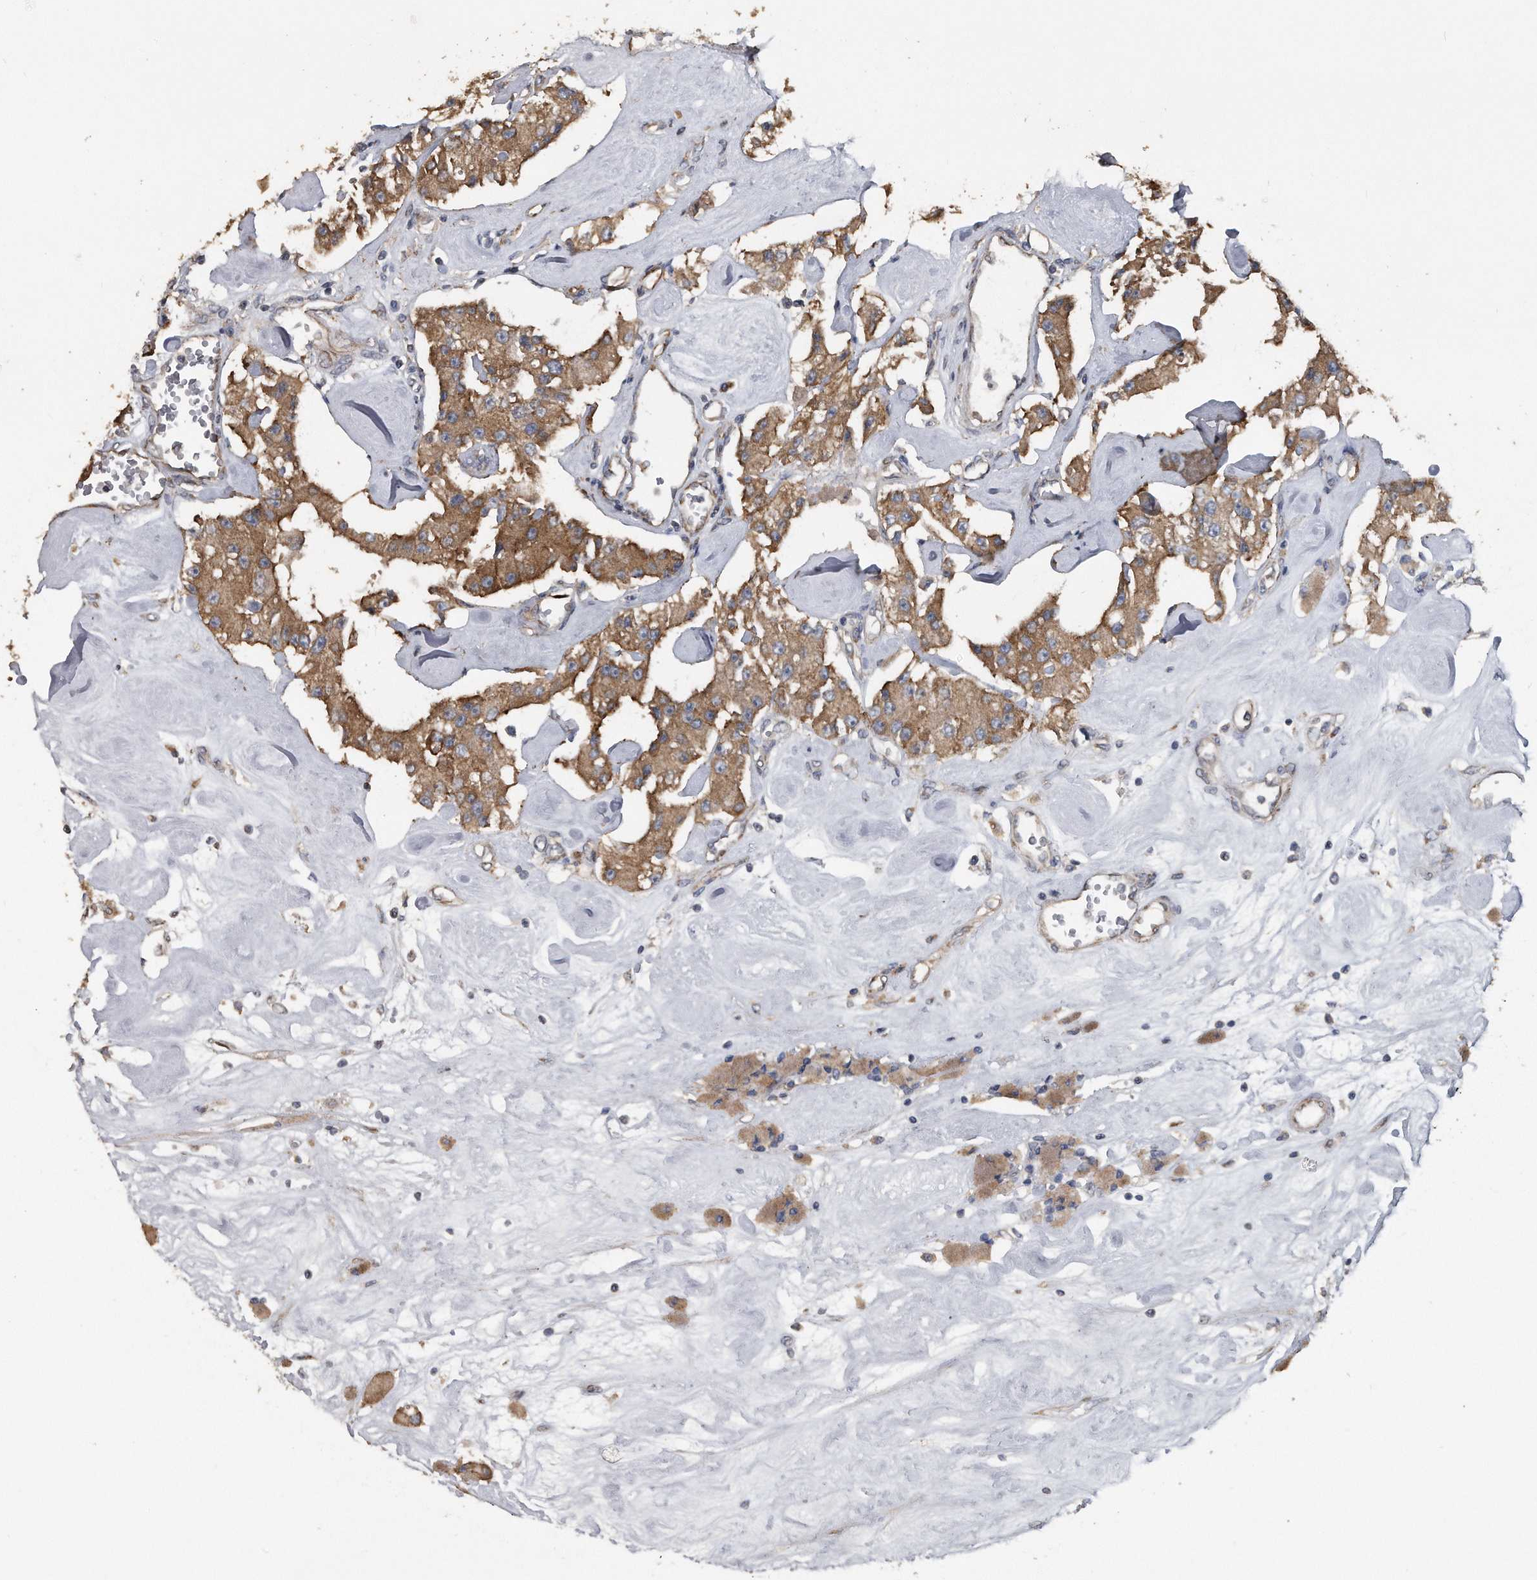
{"staining": {"intensity": "moderate", "quantity": ">75%", "location": "cytoplasmic/membranous"}, "tissue": "carcinoid", "cell_type": "Tumor cells", "image_type": "cancer", "snomed": [{"axis": "morphology", "description": "Carcinoid, malignant, NOS"}, {"axis": "topography", "description": "Pancreas"}], "caption": "This is an image of immunohistochemistry (IHC) staining of carcinoid, which shows moderate positivity in the cytoplasmic/membranous of tumor cells.", "gene": "PCLO", "patient": {"sex": "male", "age": 41}}